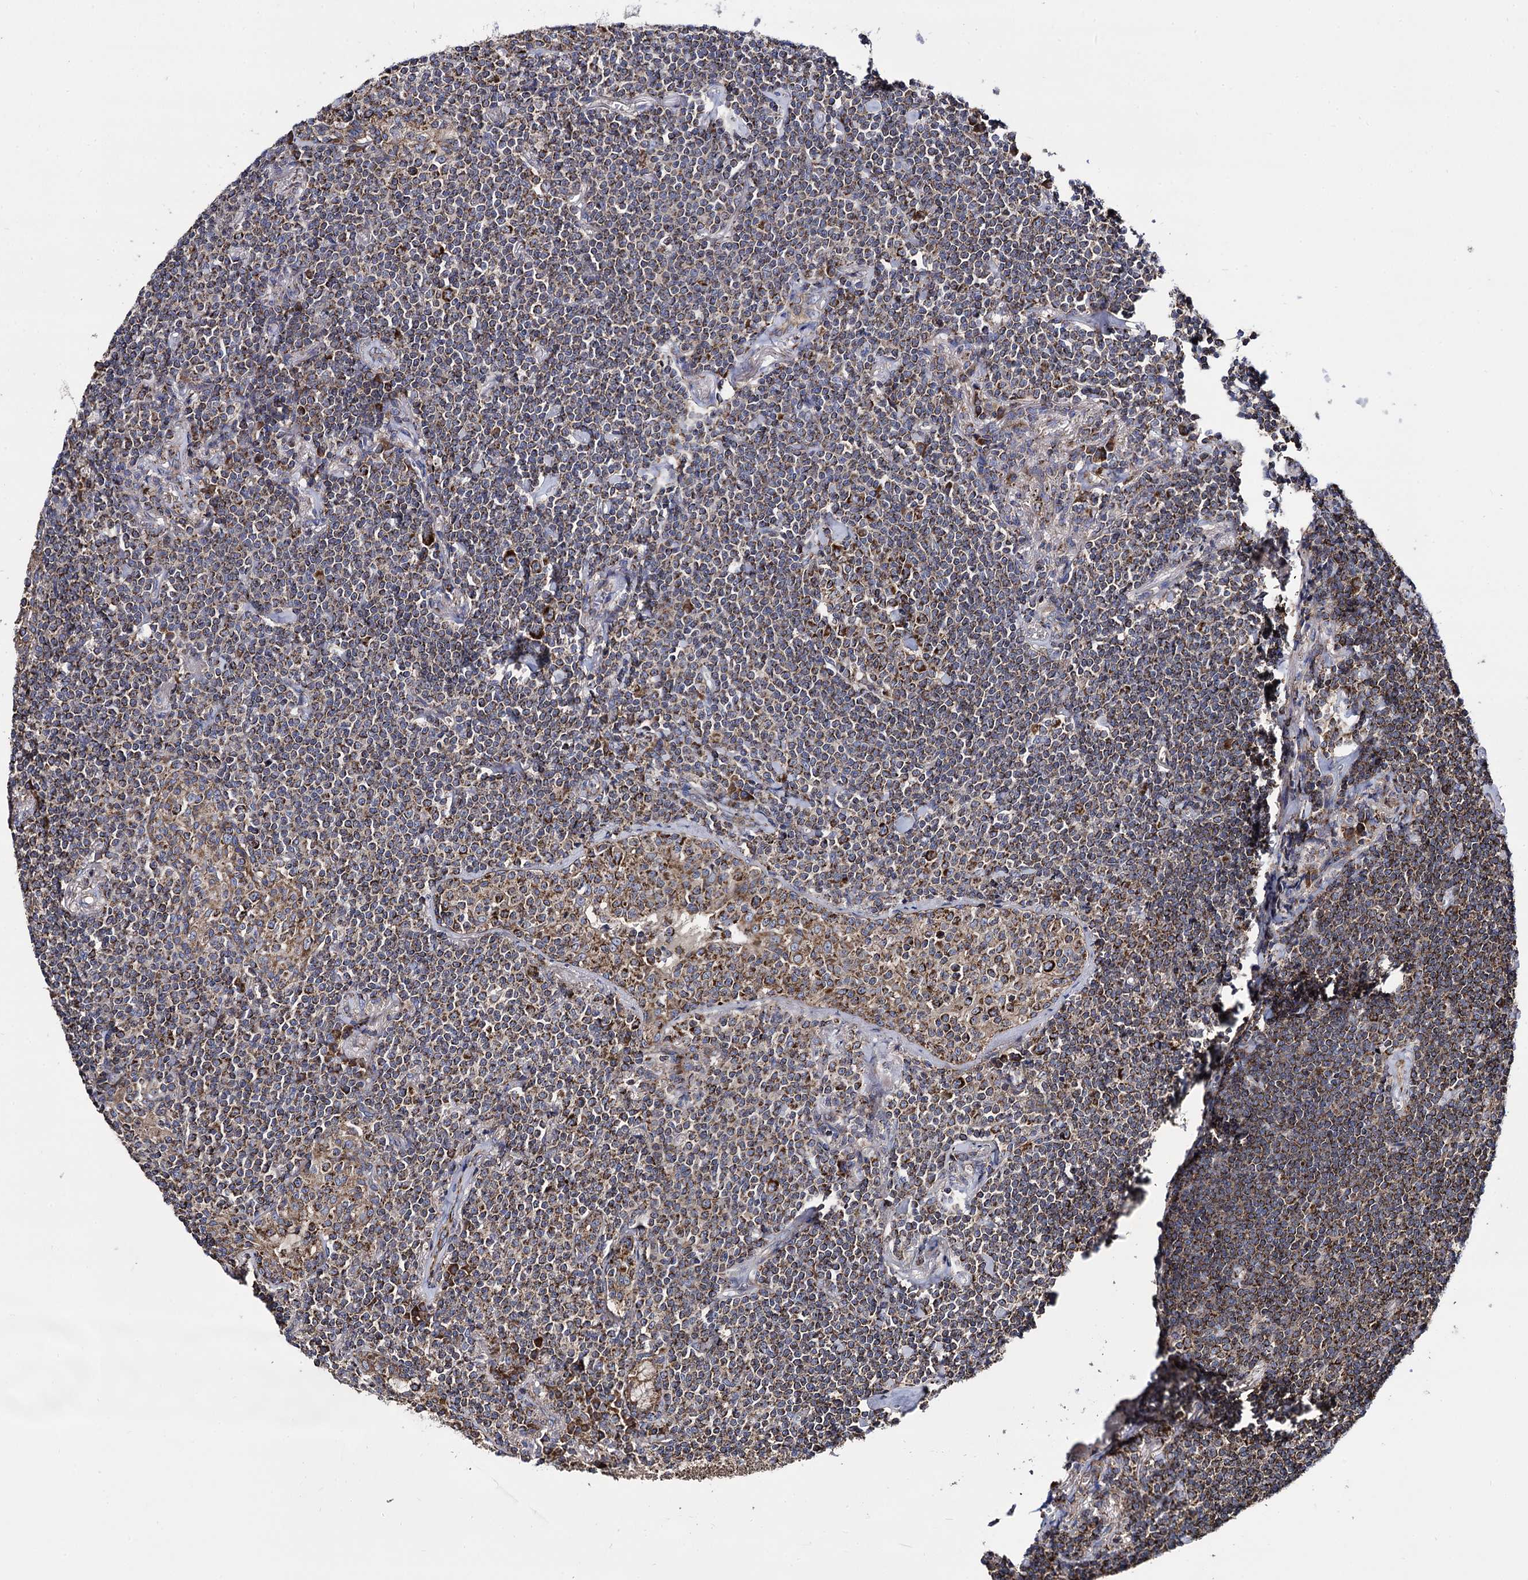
{"staining": {"intensity": "moderate", "quantity": ">75%", "location": "cytoplasmic/membranous"}, "tissue": "lymphoma", "cell_type": "Tumor cells", "image_type": "cancer", "snomed": [{"axis": "morphology", "description": "Malignant lymphoma, non-Hodgkin's type, Low grade"}, {"axis": "topography", "description": "Lung"}], "caption": "This micrograph displays lymphoma stained with IHC to label a protein in brown. The cytoplasmic/membranous of tumor cells show moderate positivity for the protein. Nuclei are counter-stained blue.", "gene": "IQCH", "patient": {"sex": "female", "age": 71}}